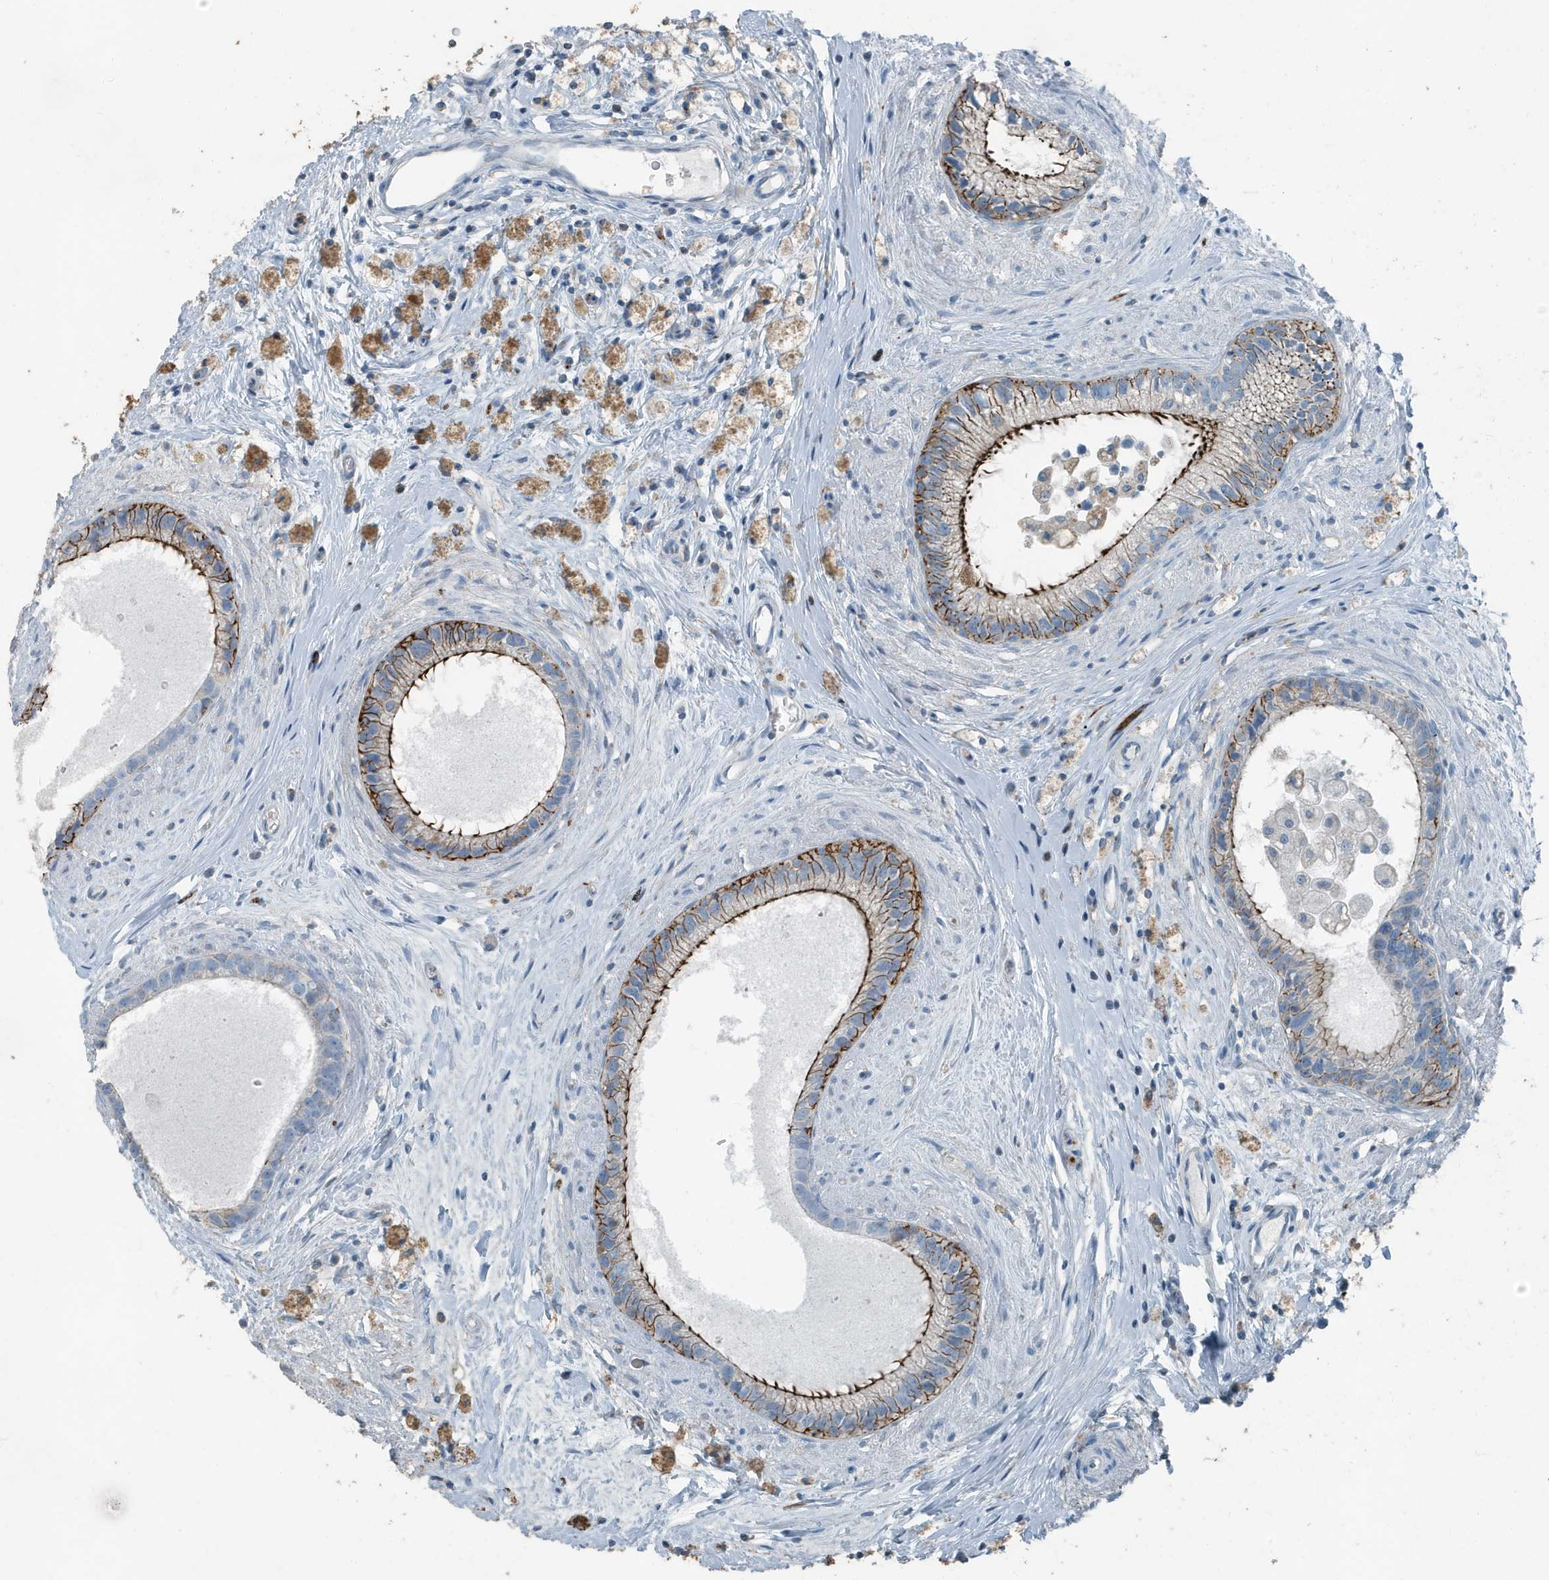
{"staining": {"intensity": "strong", "quantity": "25%-75%", "location": "cytoplasmic/membranous"}, "tissue": "epididymis", "cell_type": "Glandular cells", "image_type": "normal", "snomed": [{"axis": "morphology", "description": "Normal tissue, NOS"}, {"axis": "topography", "description": "Epididymis"}], "caption": "Strong cytoplasmic/membranous staining for a protein is present in about 25%-75% of glandular cells of normal epididymis using immunohistochemistry.", "gene": "FAM162A", "patient": {"sex": "male", "age": 80}}